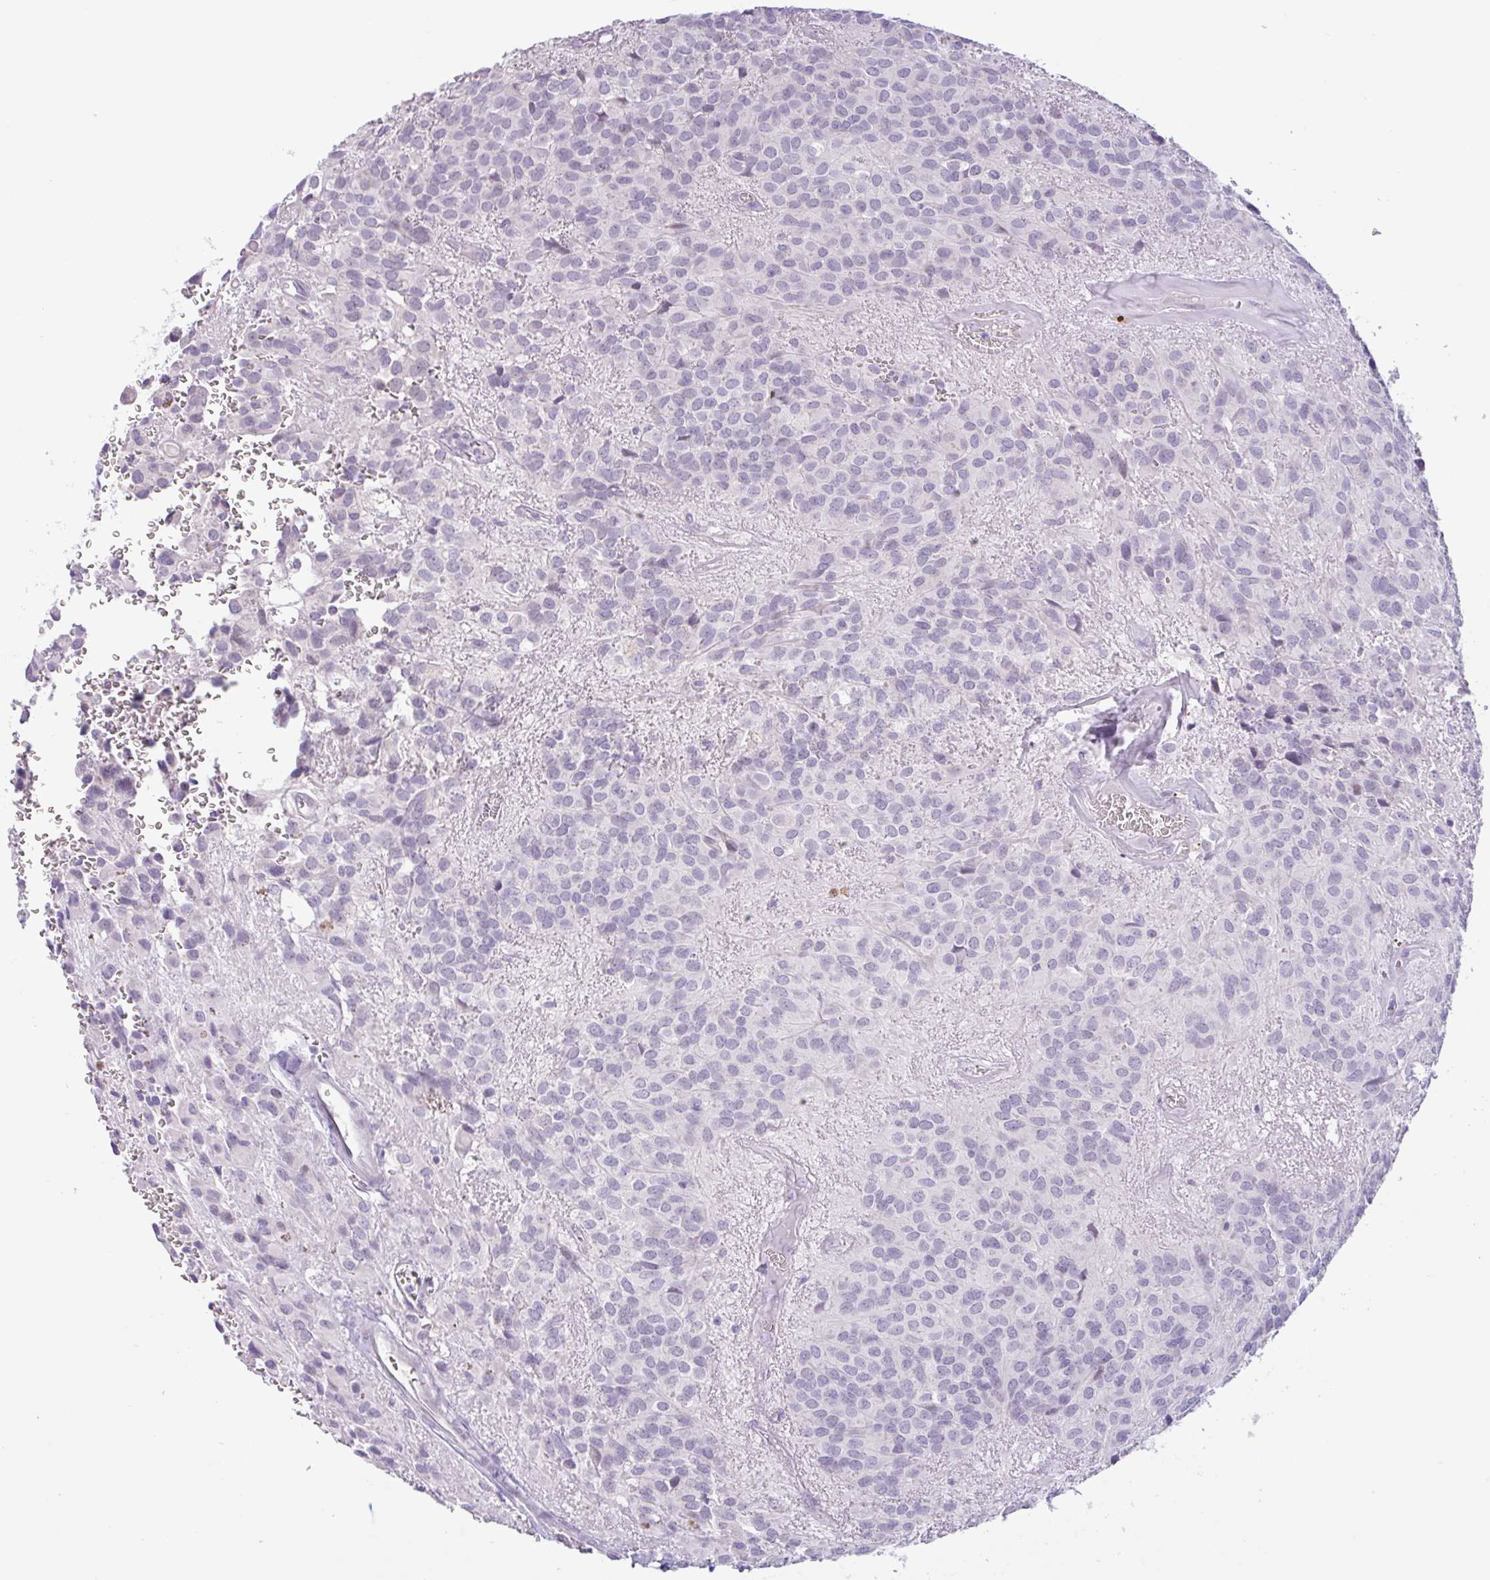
{"staining": {"intensity": "negative", "quantity": "none", "location": "none"}, "tissue": "glioma", "cell_type": "Tumor cells", "image_type": "cancer", "snomed": [{"axis": "morphology", "description": "Glioma, malignant, Low grade"}, {"axis": "topography", "description": "Brain"}], "caption": "The histopathology image reveals no significant positivity in tumor cells of malignant glioma (low-grade). (DAB immunohistochemistry (IHC) visualized using brightfield microscopy, high magnification).", "gene": "CTSE", "patient": {"sex": "male", "age": 56}}